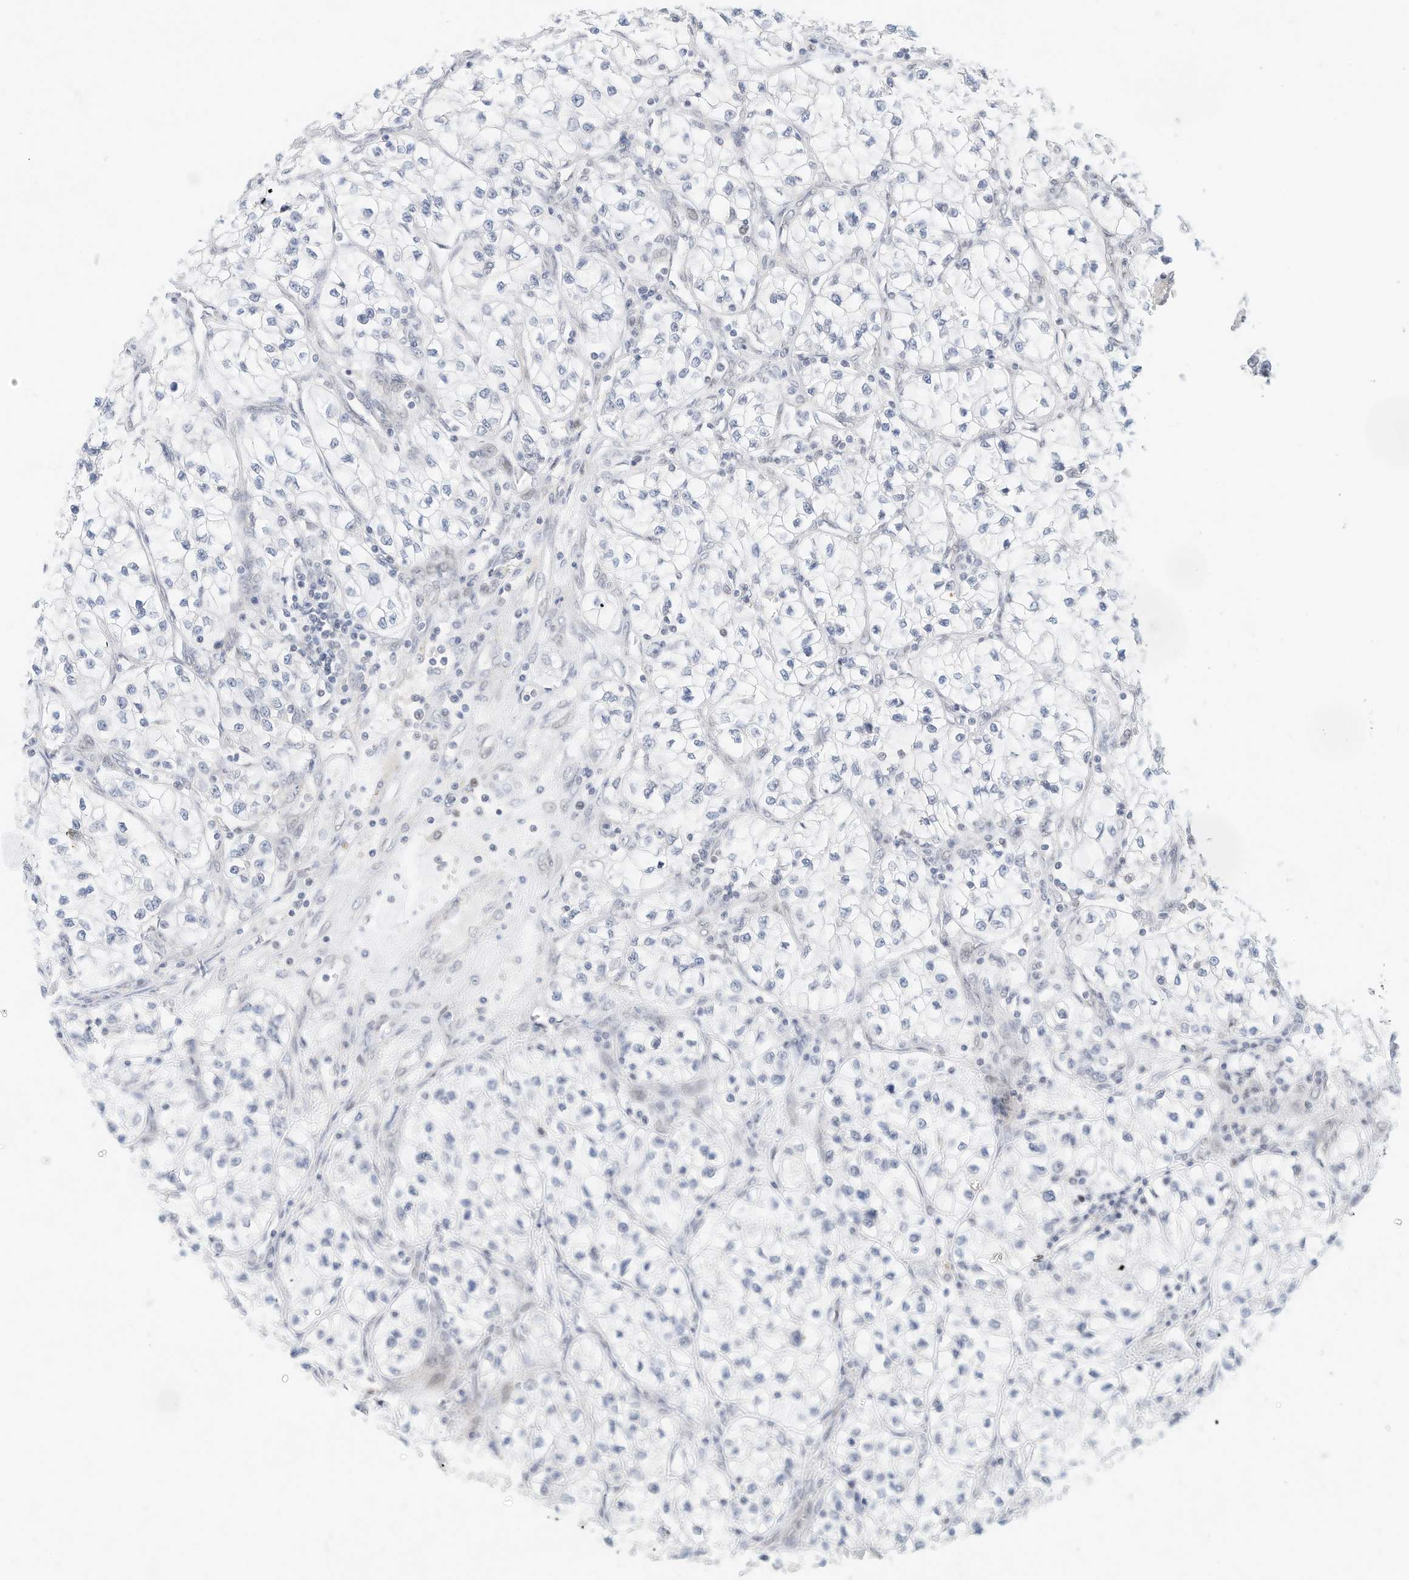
{"staining": {"intensity": "negative", "quantity": "none", "location": "none"}, "tissue": "renal cancer", "cell_type": "Tumor cells", "image_type": "cancer", "snomed": [{"axis": "morphology", "description": "Adenocarcinoma, NOS"}, {"axis": "topography", "description": "Kidney"}], "caption": "Photomicrograph shows no protein staining in tumor cells of renal adenocarcinoma tissue.", "gene": "OGT", "patient": {"sex": "female", "age": 57}}